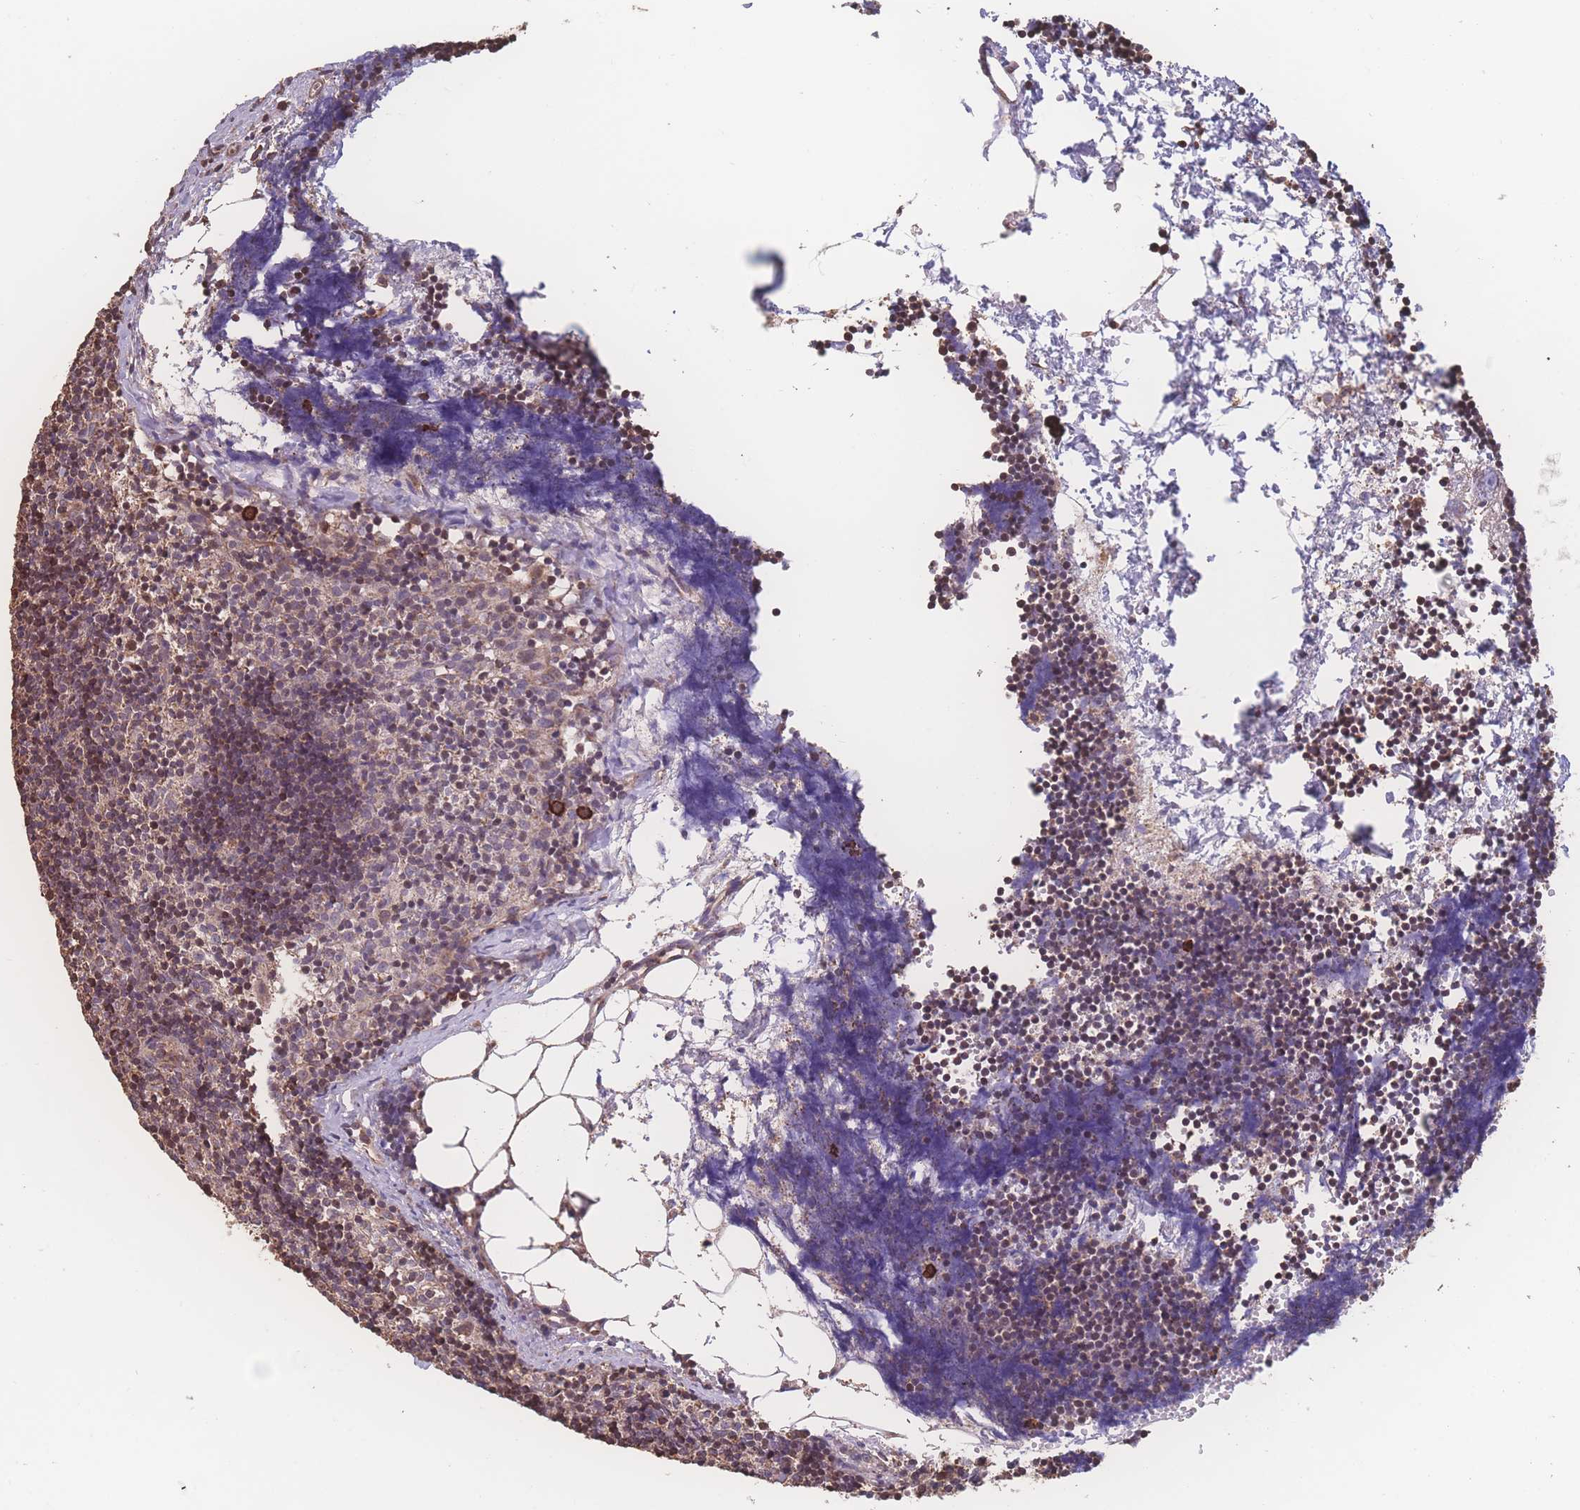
{"staining": {"intensity": "moderate", "quantity": "25%-75%", "location": "cytoplasmic/membranous"}, "tissue": "lymph node", "cell_type": "Germinal center cells", "image_type": "normal", "snomed": [{"axis": "morphology", "description": "Normal tissue, NOS"}, {"axis": "topography", "description": "Lymph node"}], "caption": "DAB (3,3'-diaminobenzidine) immunohistochemical staining of normal human lymph node displays moderate cytoplasmic/membranous protein expression in approximately 25%-75% of germinal center cells. Nuclei are stained in blue.", "gene": "SGSM3", "patient": {"sex": "female", "age": 30}}